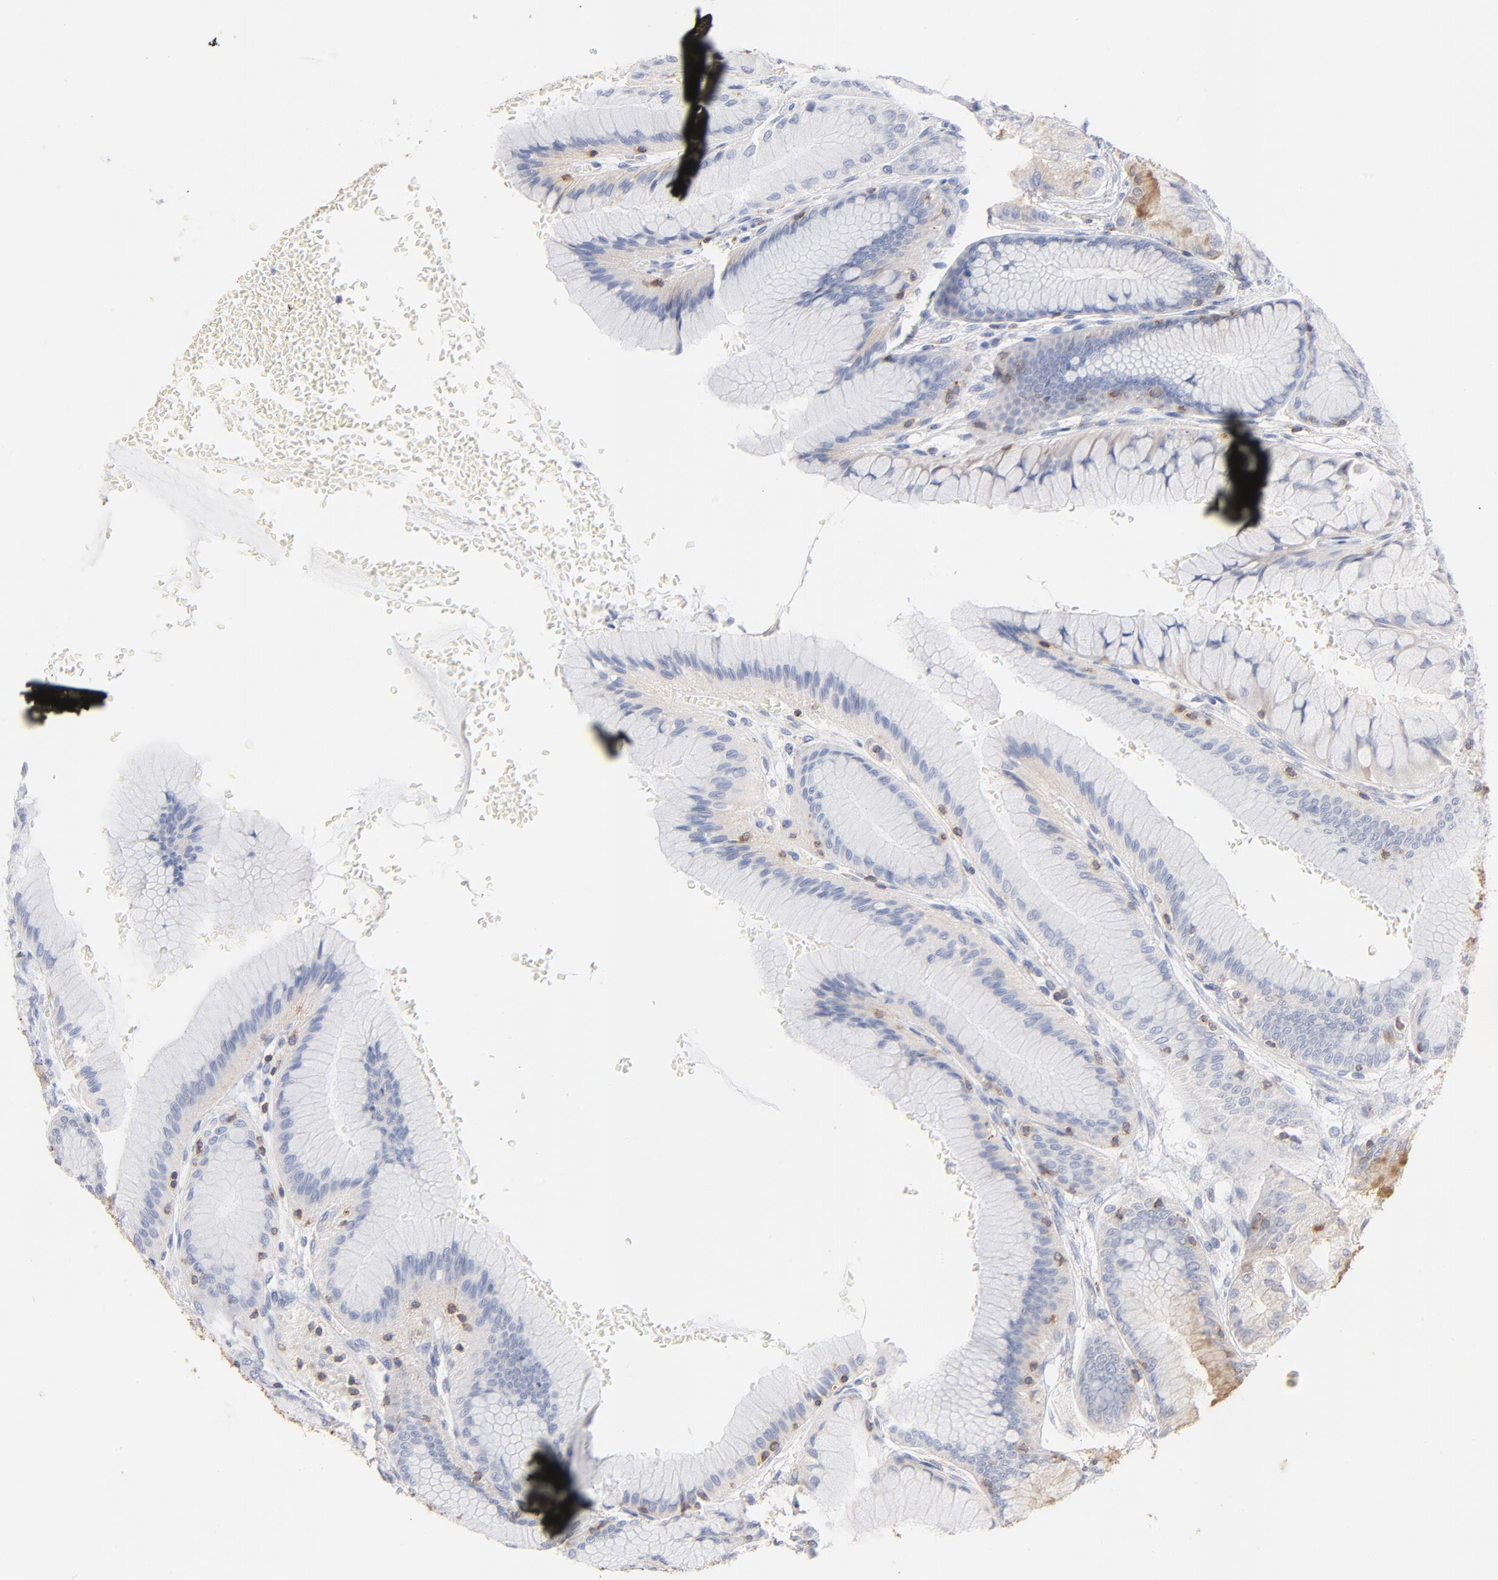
{"staining": {"intensity": "moderate", "quantity": "<25%", "location": "cytoplasmic/membranous"}, "tissue": "stomach", "cell_type": "Glandular cells", "image_type": "normal", "snomed": [{"axis": "morphology", "description": "Normal tissue, NOS"}, {"axis": "morphology", "description": "Adenocarcinoma, NOS"}, {"axis": "topography", "description": "Stomach"}, {"axis": "topography", "description": "Stomach, lower"}], "caption": "Protein analysis of benign stomach shows moderate cytoplasmic/membranous staining in approximately <25% of glandular cells. (Stains: DAB in brown, nuclei in blue, Microscopy: brightfield microscopy at high magnification).", "gene": "SEPTIN11", "patient": {"sex": "female", "age": 65}}